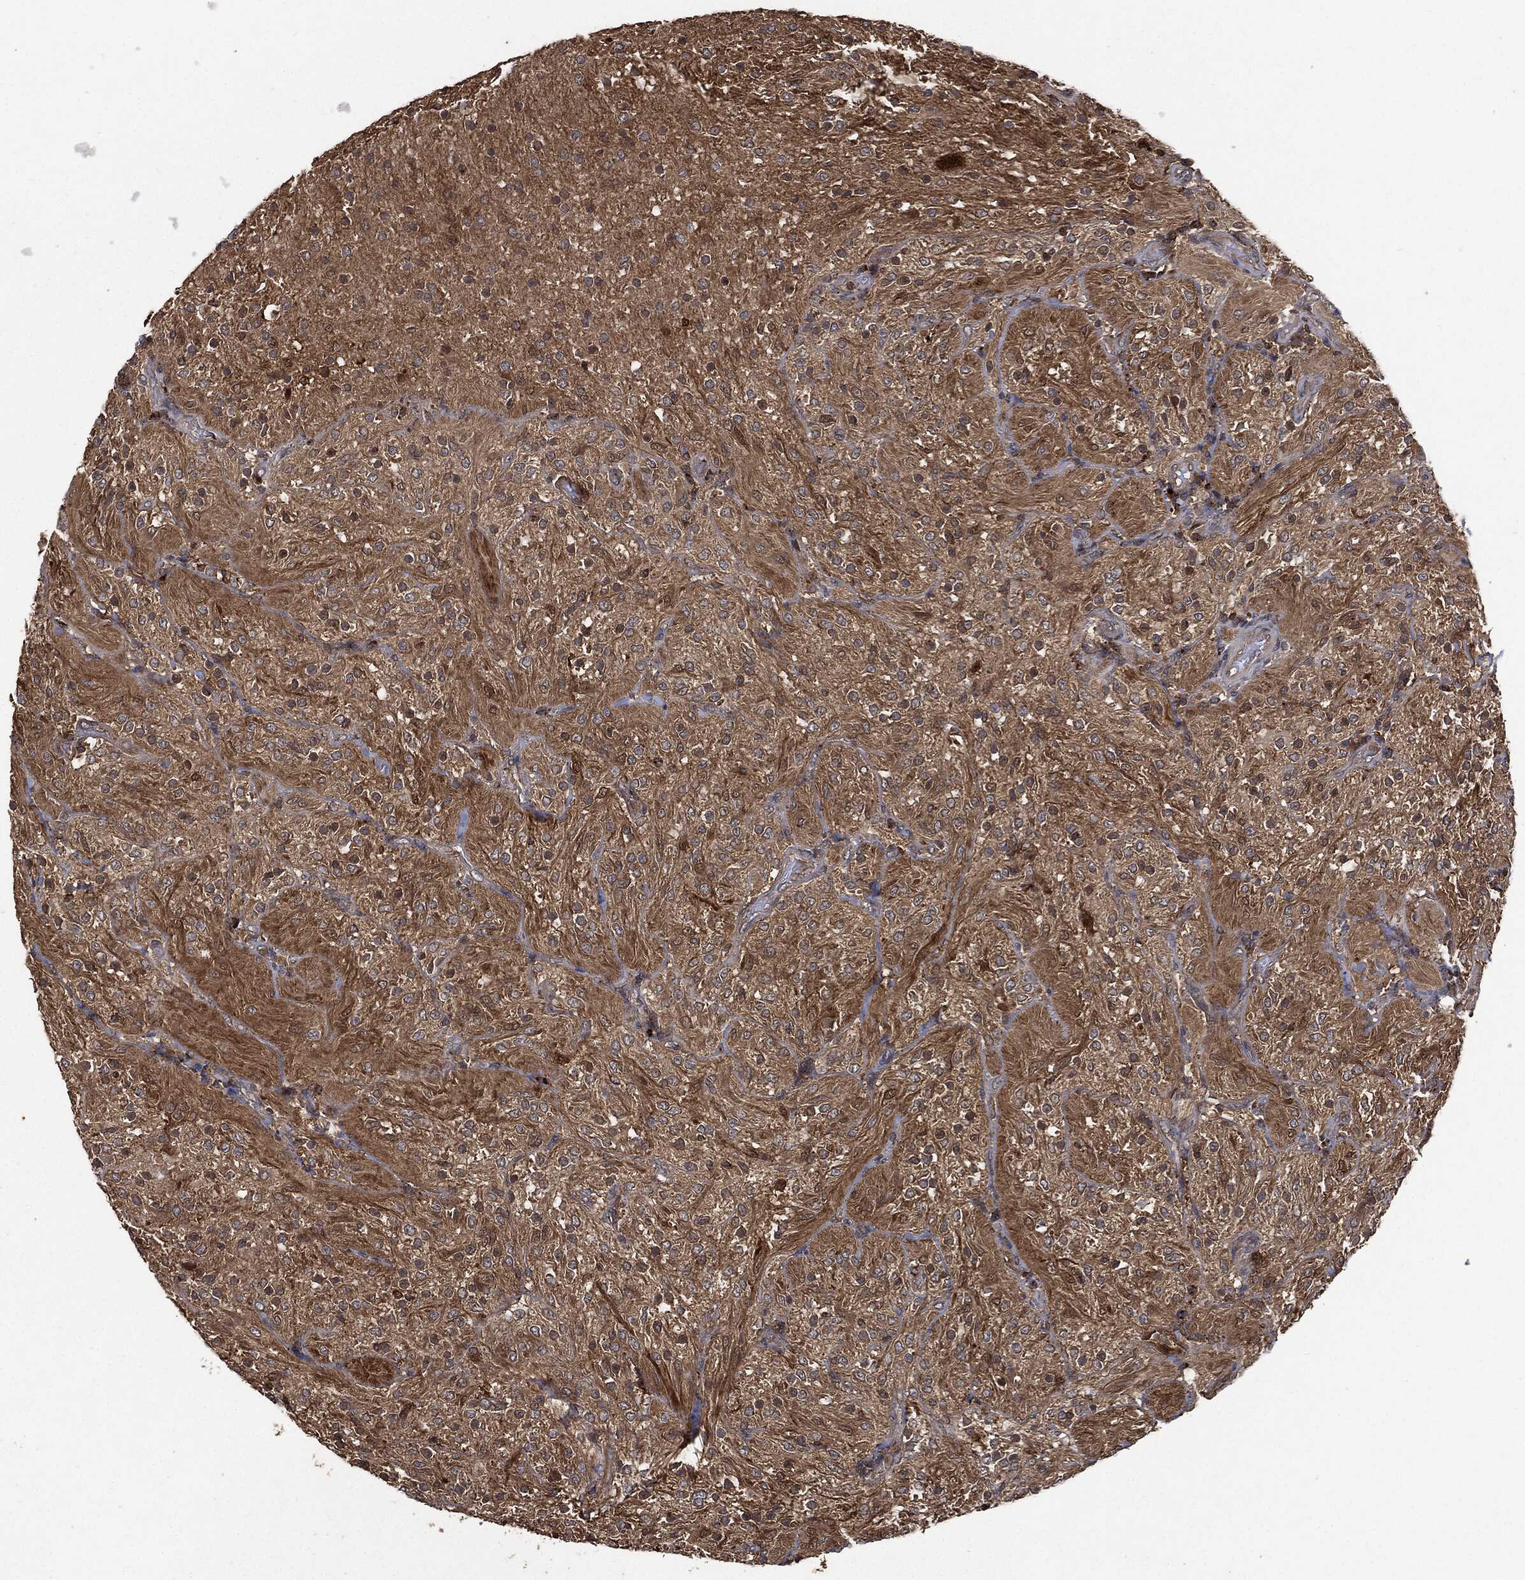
{"staining": {"intensity": "moderate", "quantity": "<25%", "location": "cytoplasmic/membranous"}, "tissue": "glioma", "cell_type": "Tumor cells", "image_type": "cancer", "snomed": [{"axis": "morphology", "description": "Glioma, malignant, Low grade"}, {"axis": "topography", "description": "Brain"}], "caption": "IHC image of low-grade glioma (malignant) stained for a protein (brown), which reveals low levels of moderate cytoplasmic/membranous expression in about <25% of tumor cells.", "gene": "BRAF", "patient": {"sex": "male", "age": 3}}